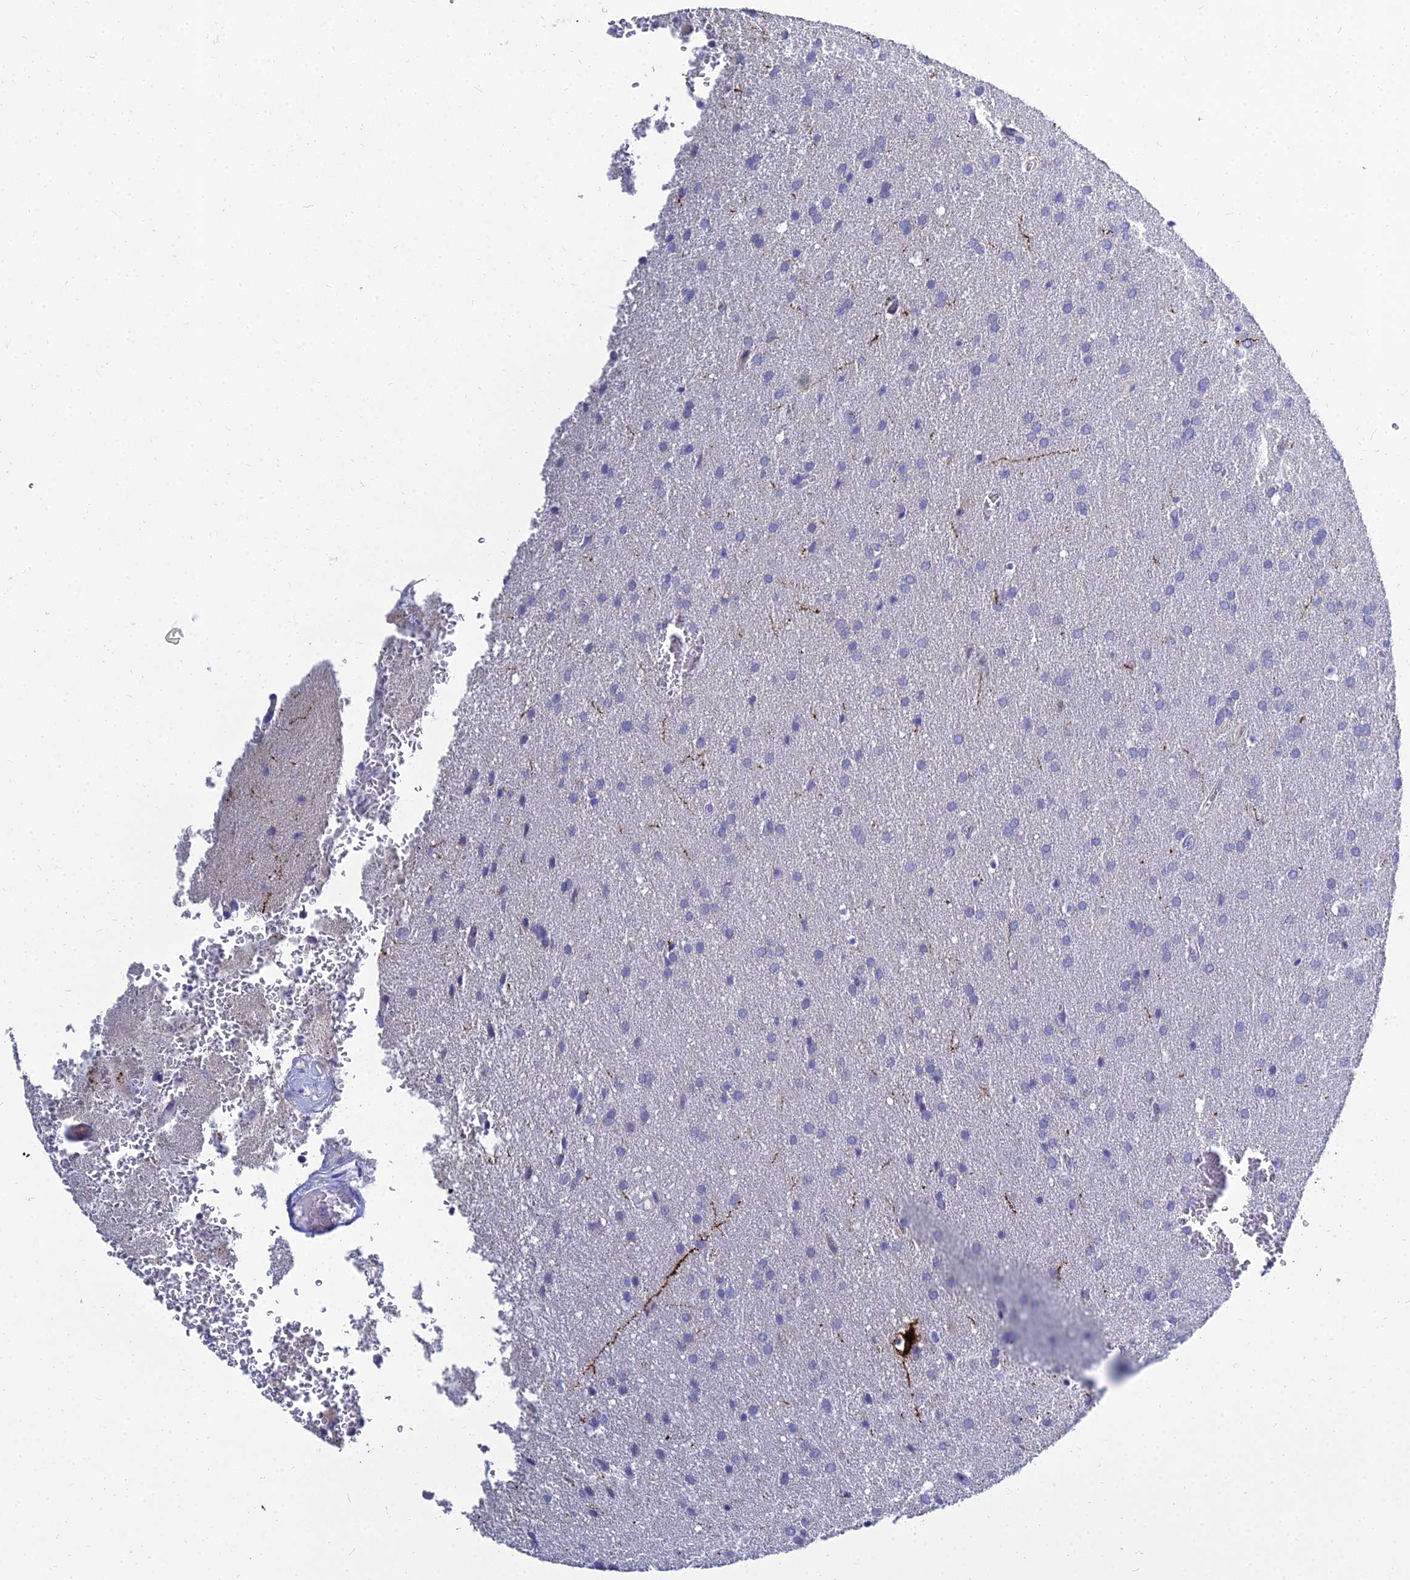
{"staining": {"intensity": "negative", "quantity": "none", "location": "none"}, "tissue": "glioma", "cell_type": "Tumor cells", "image_type": "cancer", "snomed": [{"axis": "morphology", "description": "Glioma, malignant, Low grade"}, {"axis": "topography", "description": "Brain"}], "caption": "Protein analysis of malignant glioma (low-grade) displays no significant positivity in tumor cells.", "gene": "NPY", "patient": {"sex": "female", "age": 32}}